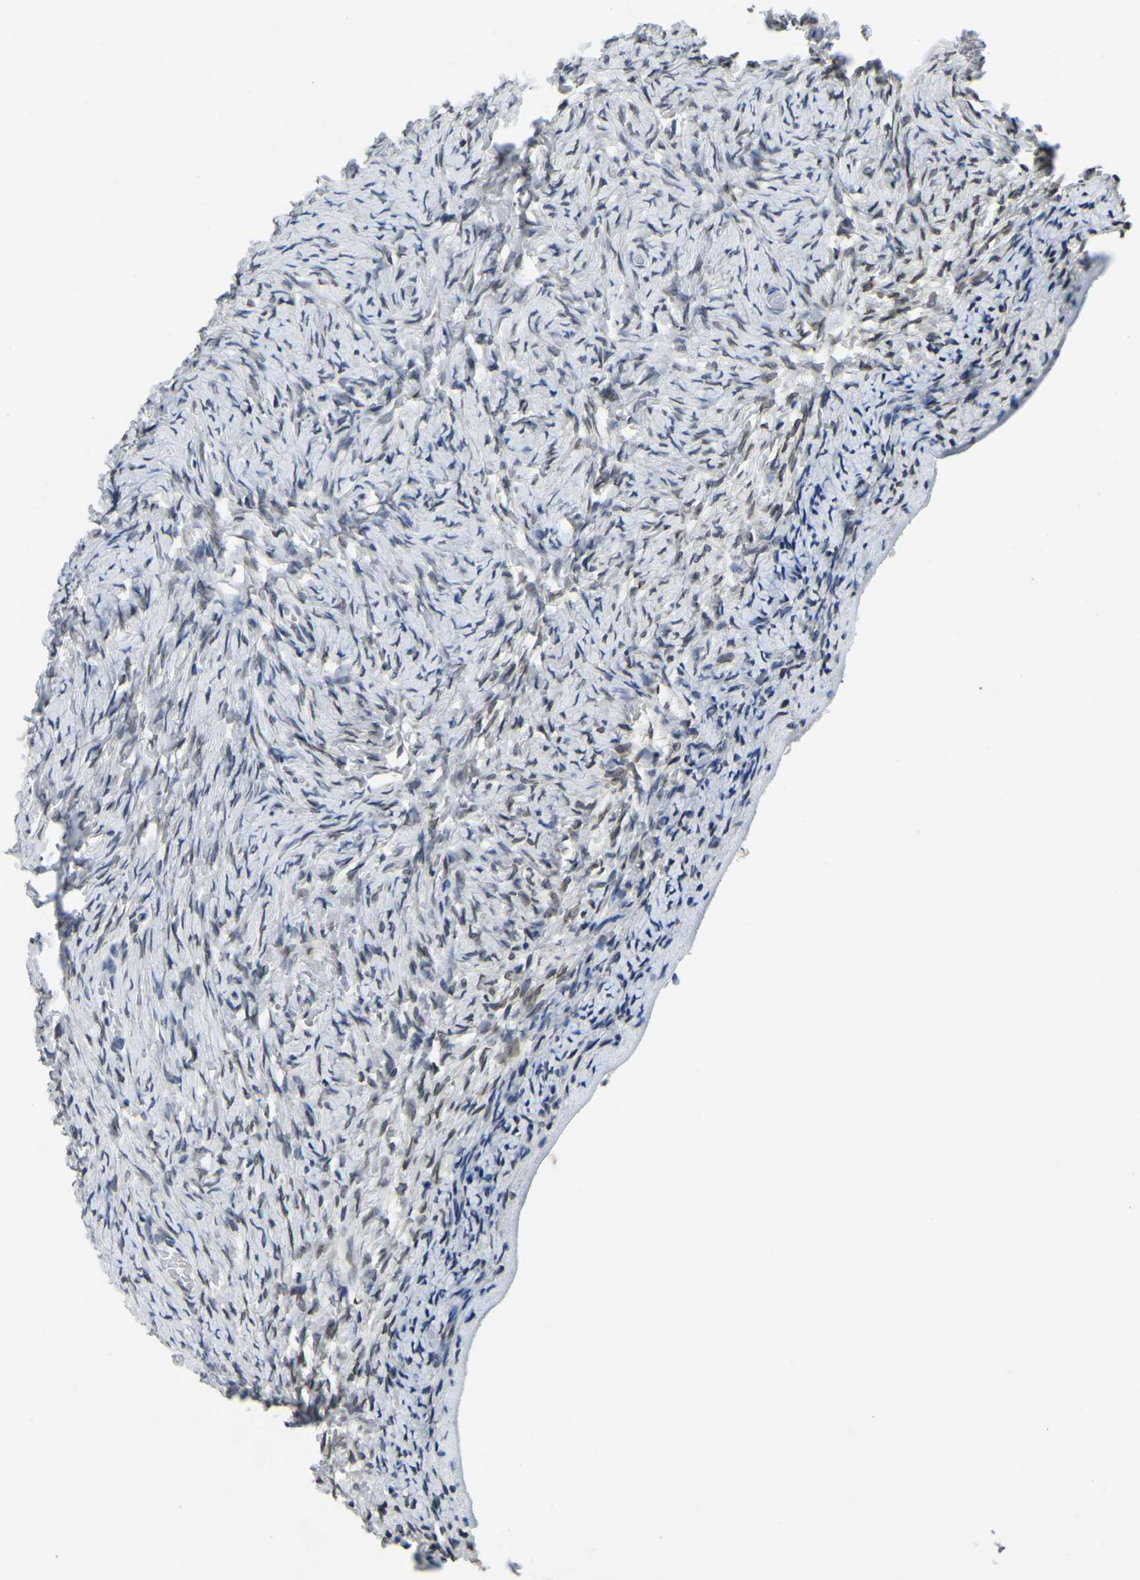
{"staining": {"intensity": "weak", "quantity": ">75%", "location": "cytoplasmic/membranous"}, "tissue": "ovary", "cell_type": "Follicle cells", "image_type": "normal", "snomed": [{"axis": "morphology", "description": "Normal tissue, NOS"}, {"axis": "topography", "description": "Ovary"}], "caption": "DAB (3,3'-diaminobenzidine) immunohistochemical staining of benign ovary reveals weak cytoplasmic/membranous protein positivity in approximately >75% of follicle cells.", "gene": "RANBP2", "patient": {"sex": "female", "age": 27}}